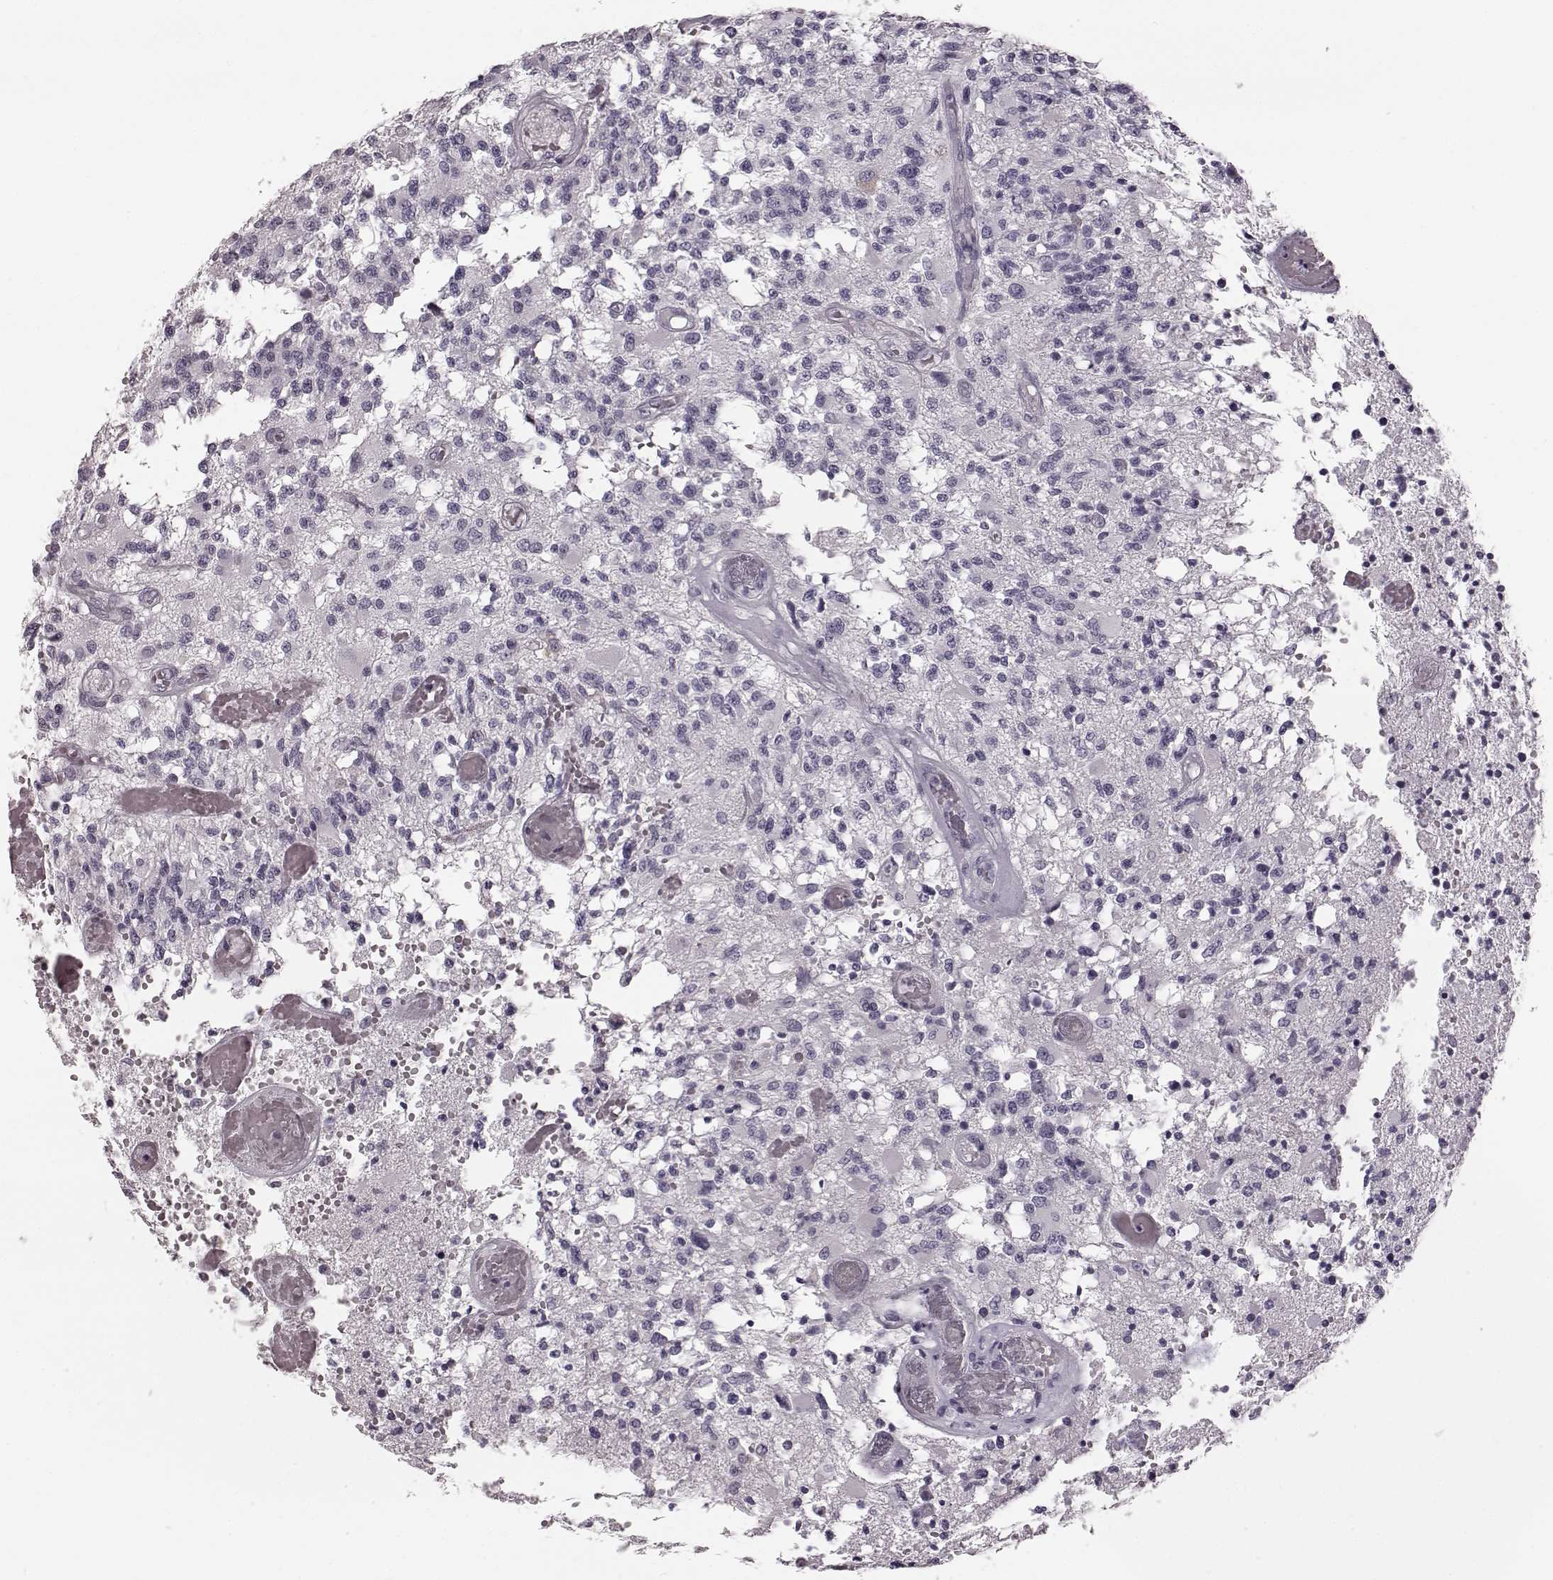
{"staining": {"intensity": "negative", "quantity": "none", "location": "none"}, "tissue": "glioma", "cell_type": "Tumor cells", "image_type": "cancer", "snomed": [{"axis": "morphology", "description": "Glioma, malignant, High grade"}, {"axis": "topography", "description": "Brain"}], "caption": "Glioma was stained to show a protein in brown. There is no significant positivity in tumor cells.", "gene": "ZNF433", "patient": {"sex": "female", "age": 63}}